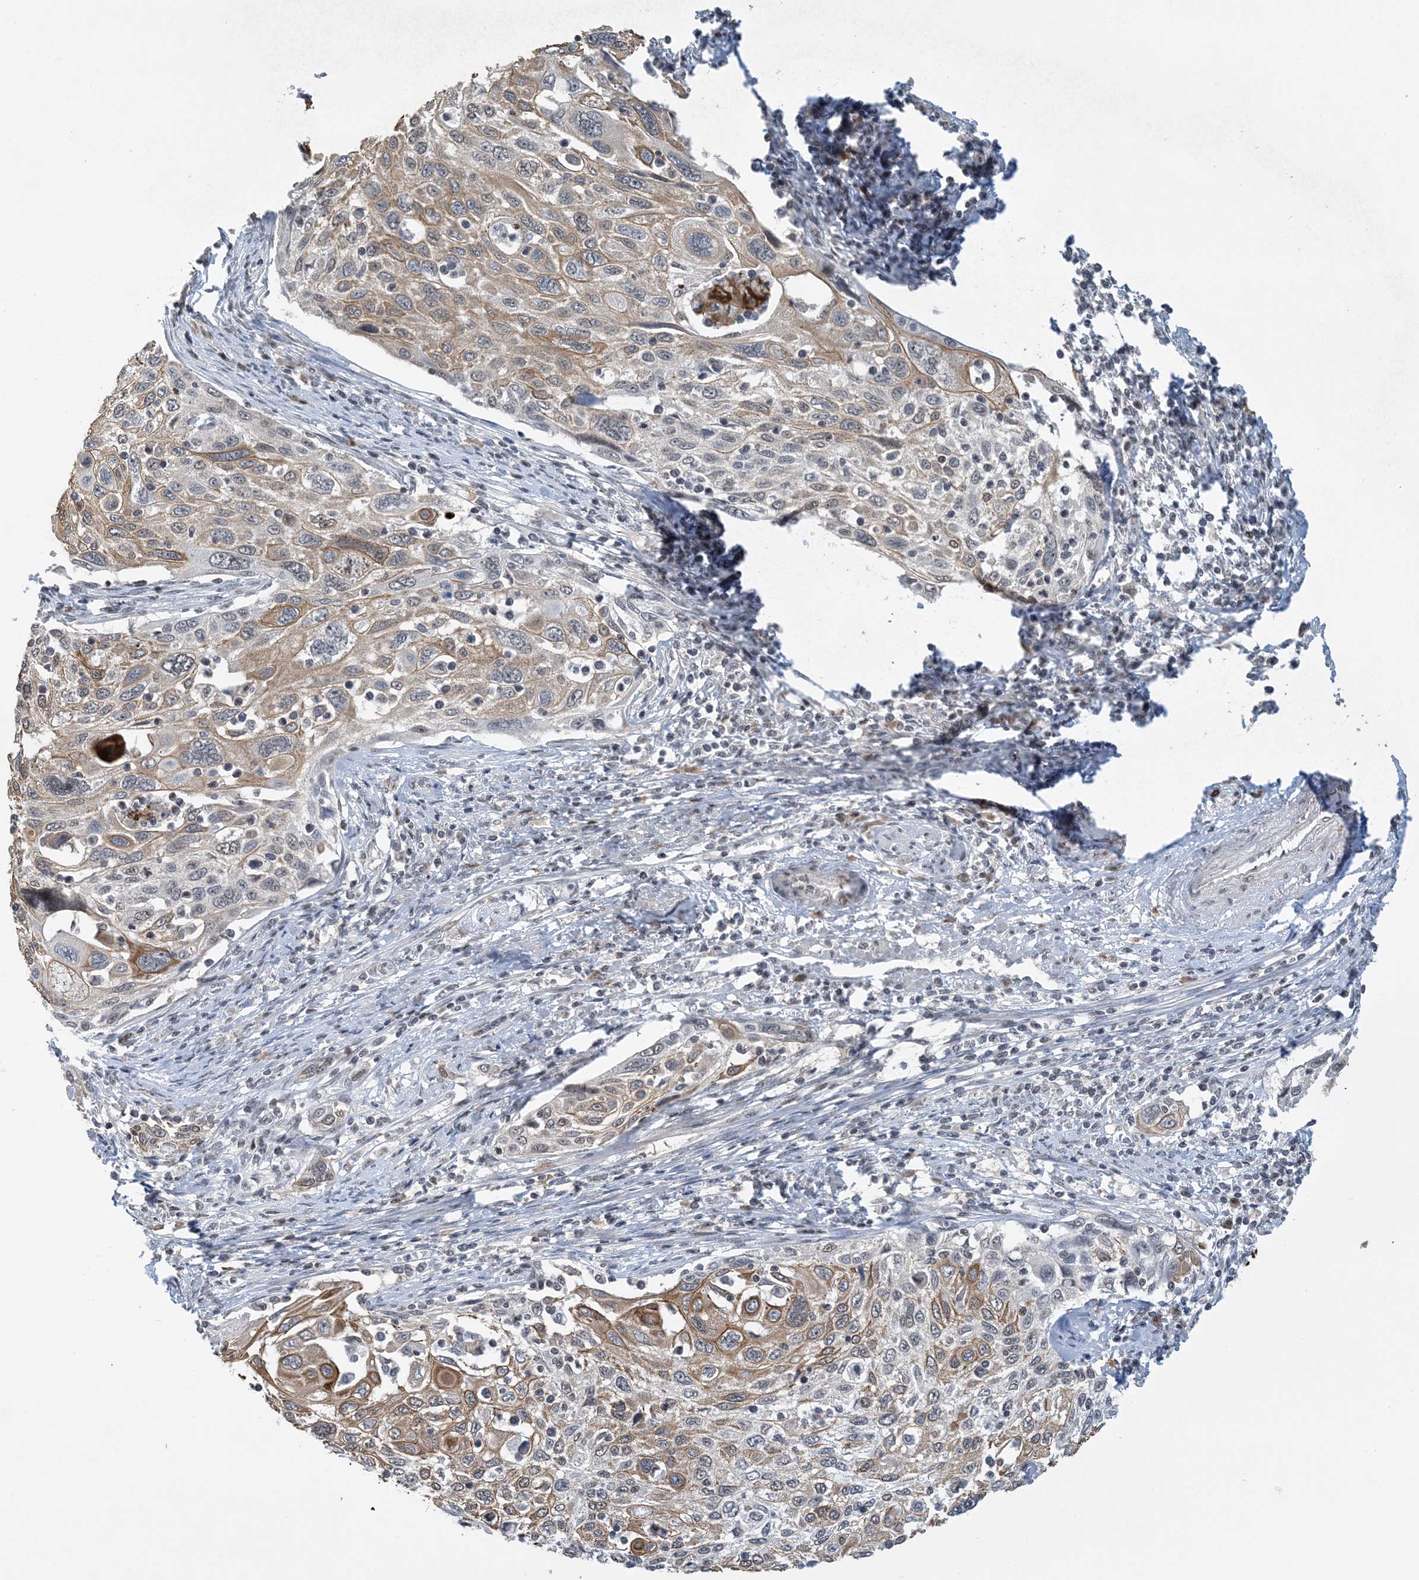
{"staining": {"intensity": "moderate", "quantity": "25%-75%", "location": "cytoplasmic/membranous"}, "tissue": "cervical cancer", "cell_type": "Tumor cells", "image_type": "cancer", "snomed": [{"axis": "morphology", "description": "Squamous cell carcinoma, NOS"}, {"axis": "topography", "description": "Cervix"}], "caption": "Moderate cytoplasmic/membranous staining is present in approximately 25%-75% of tumor cells in squamous cell carcinoma (cervical).", "gene": "ACYP2", "patient": {"sex": "female", "age": 70}}